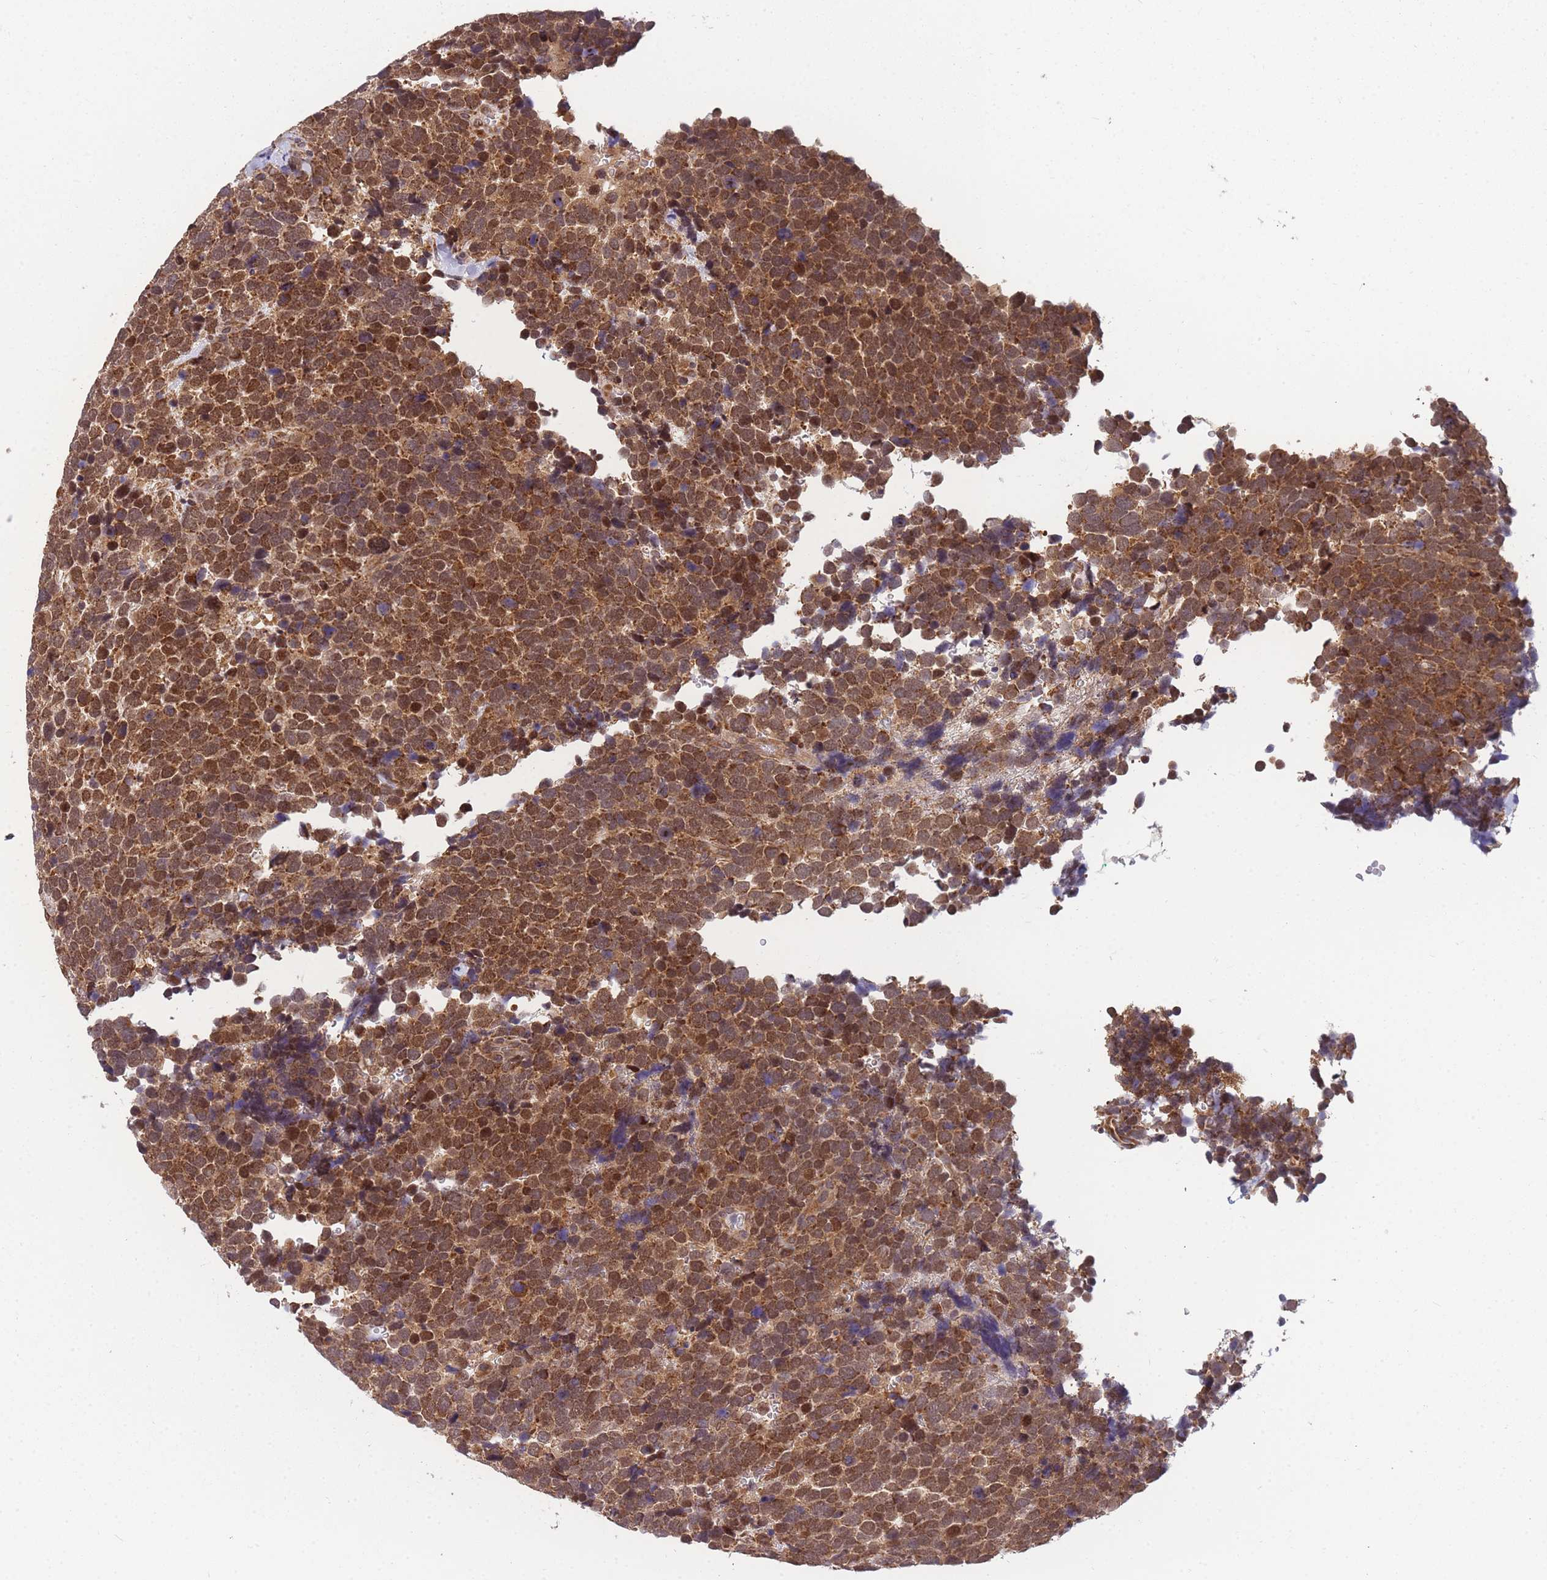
{"staining": {"intensity": "strong", "quantity": ">75%", "location": "cytoplasmic/membranous,nuclear"}, "tissue": "urothelial cancer", "cell_type": "Tumor cells", "image_type": "cancer", "snomed": [{"axis": "morphology", "description": "Urothelial carcinoma, High grade"}, {"axis": "topography", "description": "Urinary bladder"}], "caption": "DAB (3,3'-diaminobenzidine) immunohistochemical staining of urothelial carcinoma (high-grade) demonstrates strong cytoplasmic/membranous and nuclear protein expression in about >75% of tumor cells.", "gene": "MRPL23", "patient": {"sex": "female", "age": 82}}